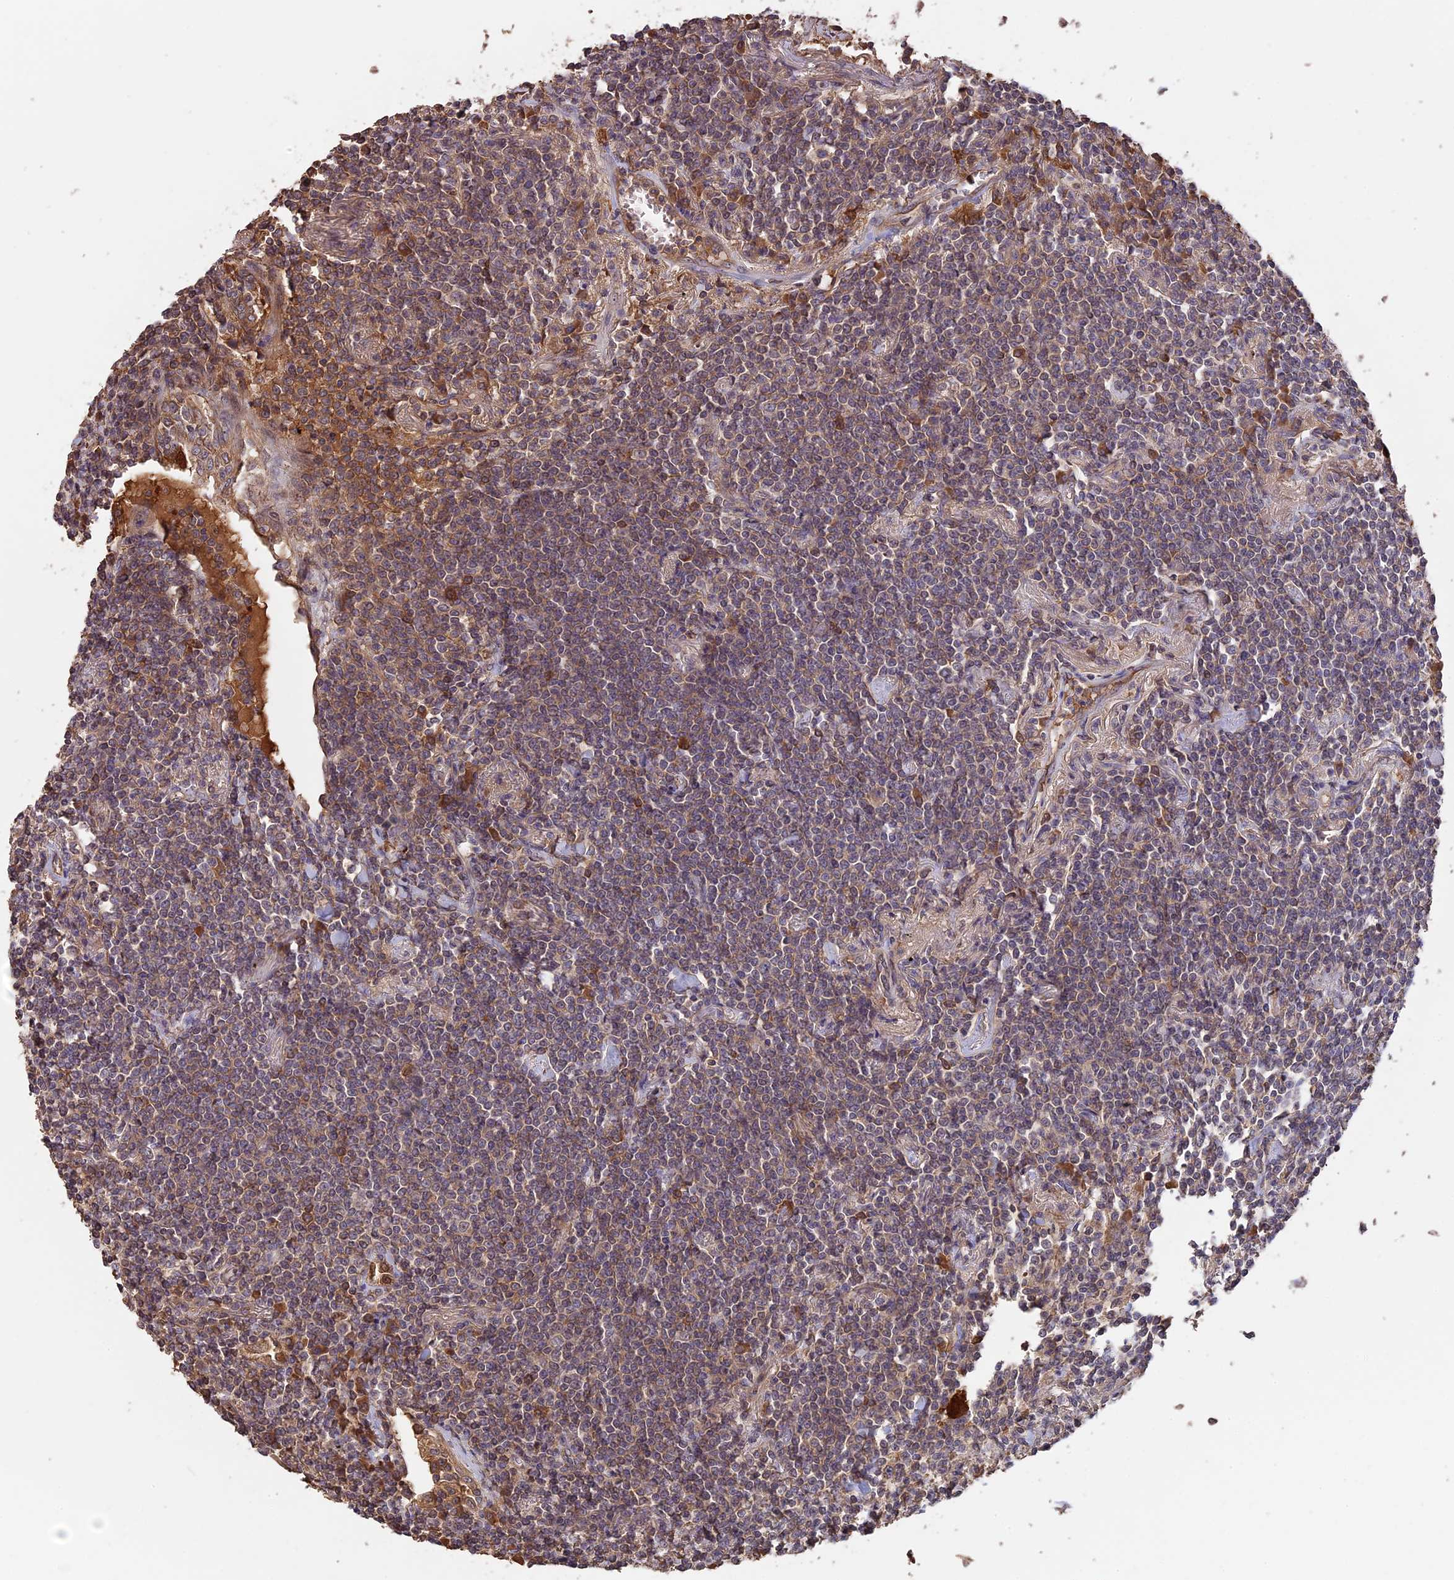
{"staining": {"intensity": "weak", "quantity": "25%-75%", "location": "cytoplasmic/membranous"}, "tissue": "lymphoma", "cell_type": "Tumor cells", "image_type": "cancer", "snomed": [{"axis": "morphology", "description": "Malignant lymphoma, non-Hodgkin's type, Low grade"}, {"axis": "topography", "description": "Lung"}], "caption": "About 25%-75% of tumor cells in human low-grade malignant lymphoma, non-Hodgkin's type exhibit weak cytoplasmic/membranous protein staining as visualized by brown immunohistochemical staining.", "gene": "RASAL1", "patient": {"sex": "female", "age": 71}}